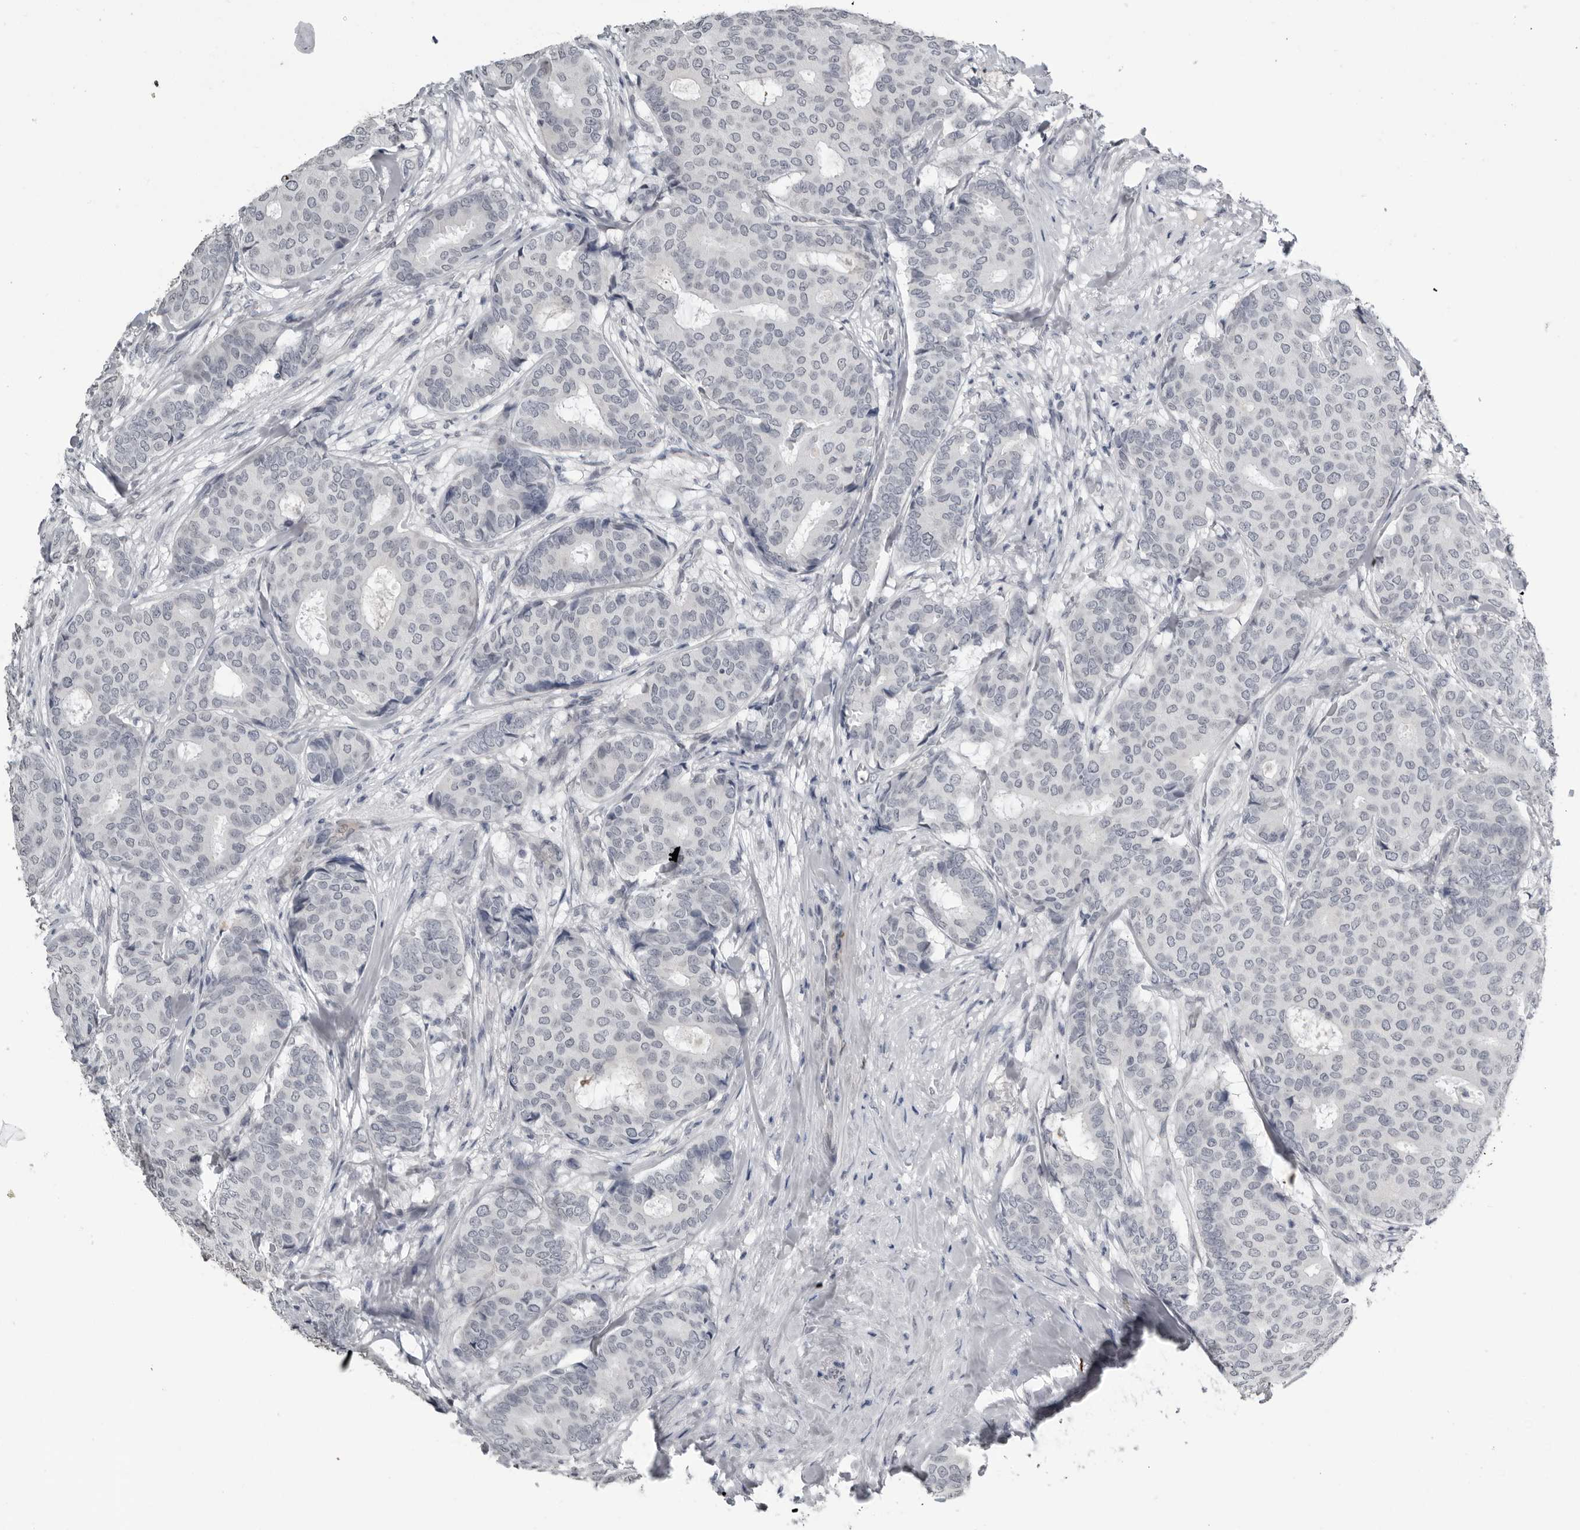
{"staining": {"intensity": "negative", "quantity": "none", "location": "none"}, "tissue": "breast cancer", "cell_type": "Tumor cells", "image_type": "cancer", "snomed": [{"axis": "morphology", "description": "Duct carcinoma"}, {"axis": "topography", "description": "Breast"}], "caption": "Immunohistochemical staining of human breast cancer (invasive ductal carcinoma) reveals no significant positivity in tumor cells. (DAB (3,3'-diaminobenzidine) immunohistochemistry (IHC), high magnification).", "gene": "PRRX2", "patient": {"sex": "female", "age": 75}}